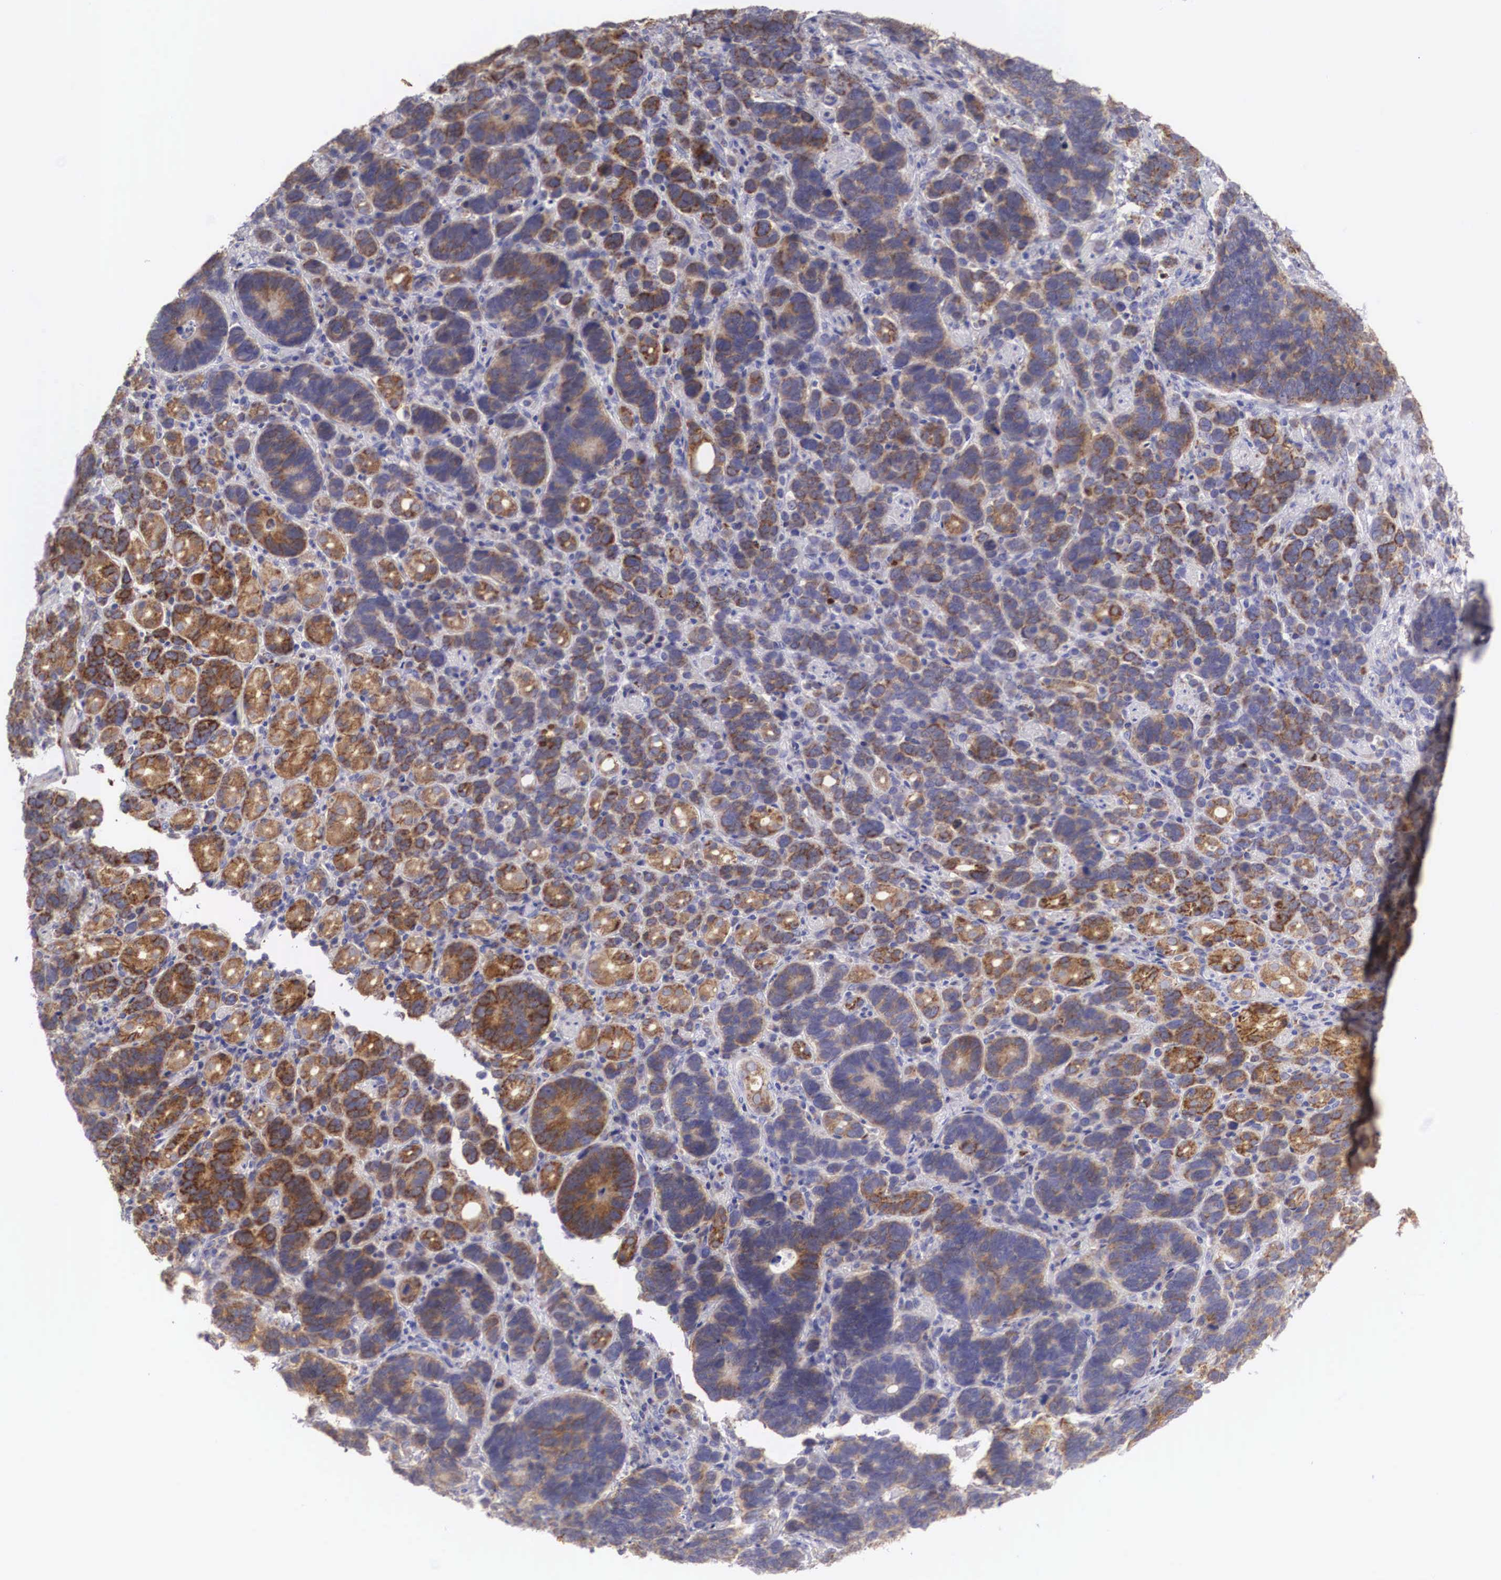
{"staining": {"intensity": "moderate", "quantity": ">75%", "location": "cytoplasmic/membranous"}, "tissue": "stomach cancer", "cell_type": "Tumor cells", "image_type": "cancer", "snomed": [{"axis": "morphology", "description": "Adenocarcinoma, NOS"}, {"axis": "topography", "description": "Stomach, upper"}], "caption": "An image of human adenocarcinoma (stomach) stained for a protein reveals moderate cytoplasmic/membranous brown staining in tumor cells.", "gene": "XPNPEP3", "patient": {"sex": "male", "age": 71}}